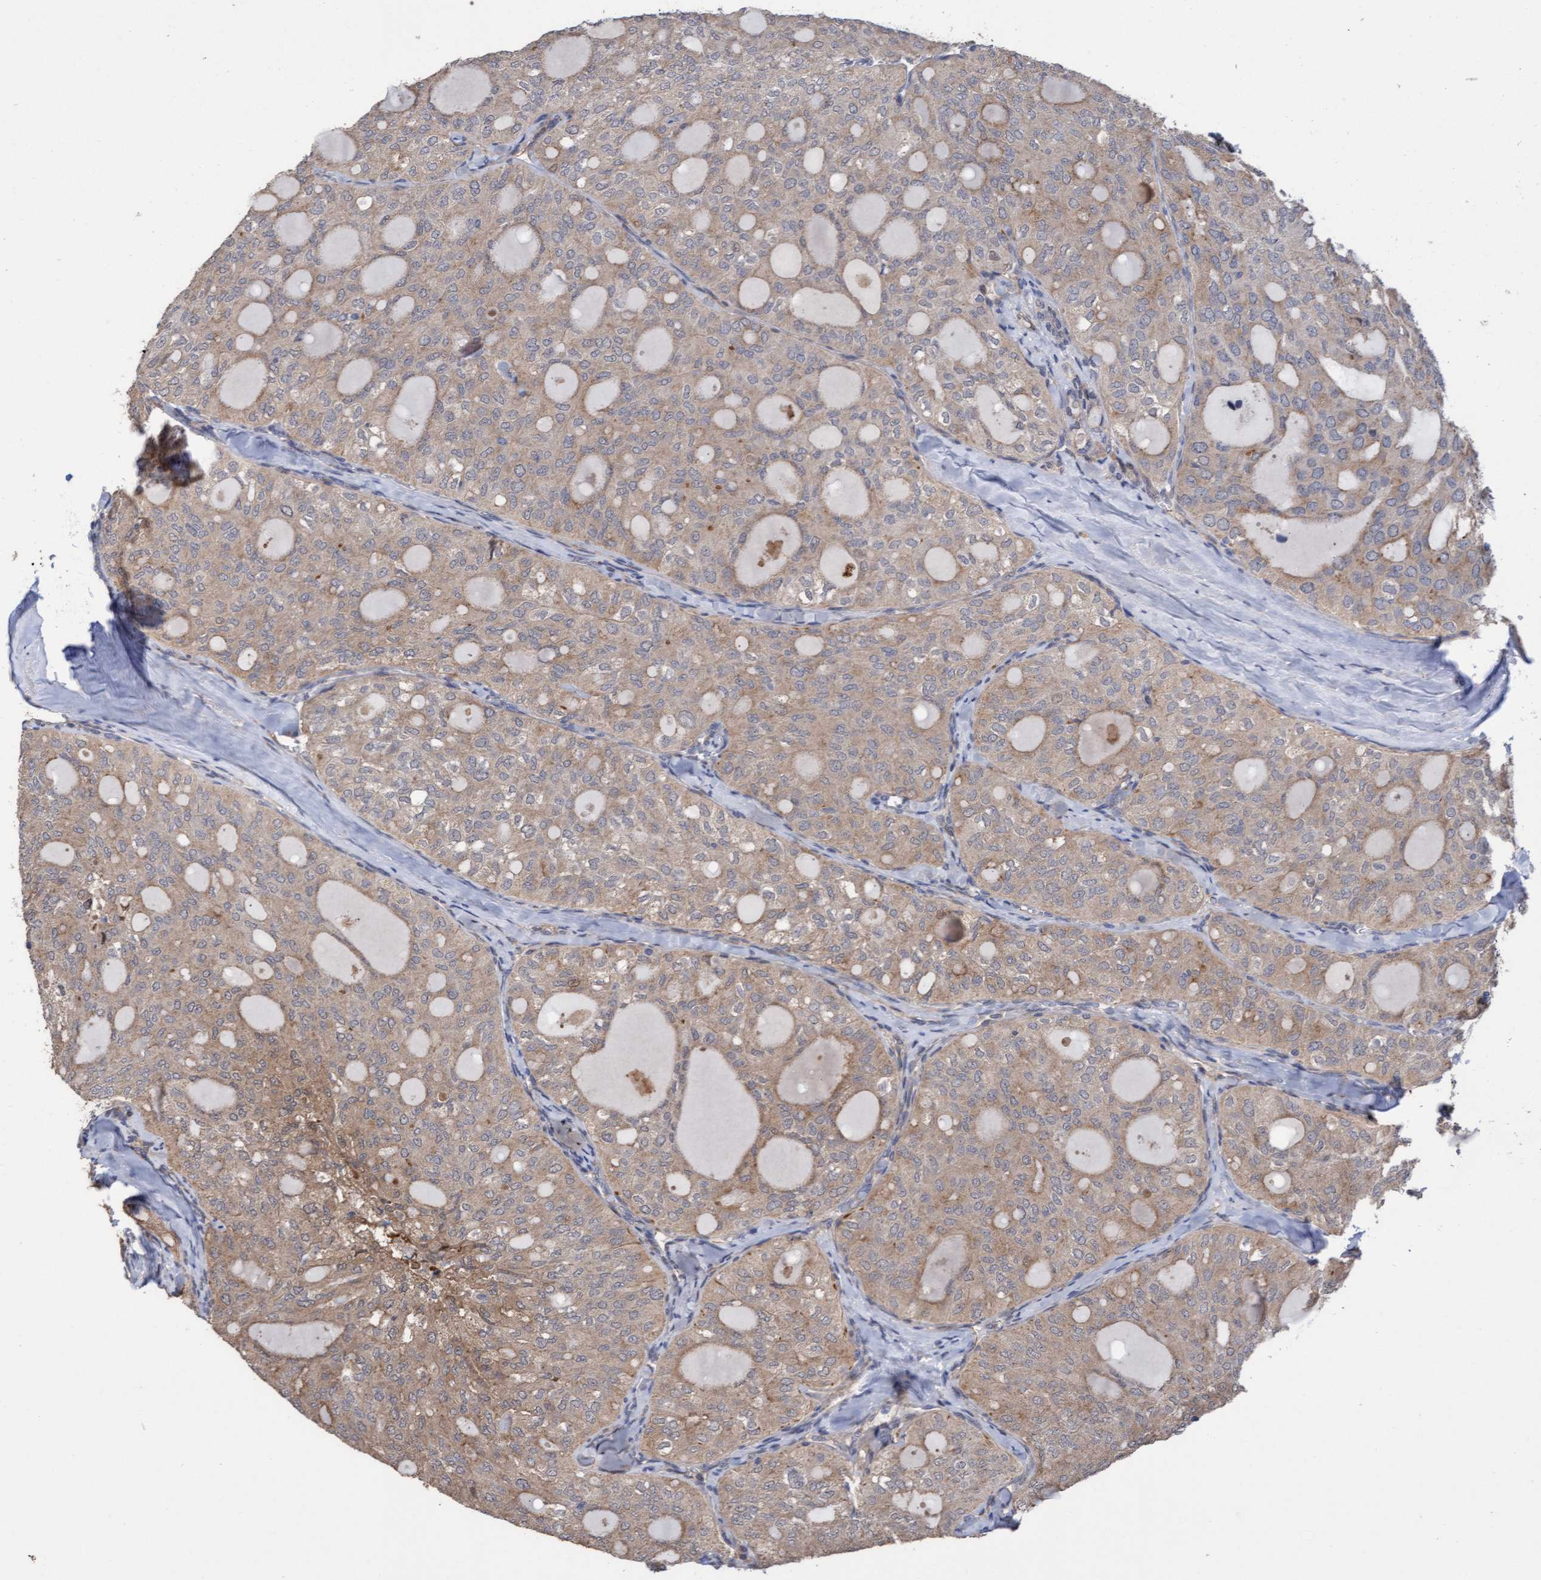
{"staining": {"intensity": "weak", "quantity": ">75%", "location": "cytoplasmic/membranous"}, "tissue": "thyroid cancer", "cell_type": "Tumor cells", "image_type": "cancer", "snomed": [{"axis": "morphology", "description": "Follicular adenoma carcinoma, NOS"}, {"axis": "topography", "description": "Thyroid gland"}], "caption": "The photomicrograph reveals staining of thyroid cancer (follicular adenoma carcinoma), revealing weak cytoplasmic/membranous protein expression (brown color) within tumor cells.", "gene": "ITFG1", "patient": {"sex": "male", "age": 75}}